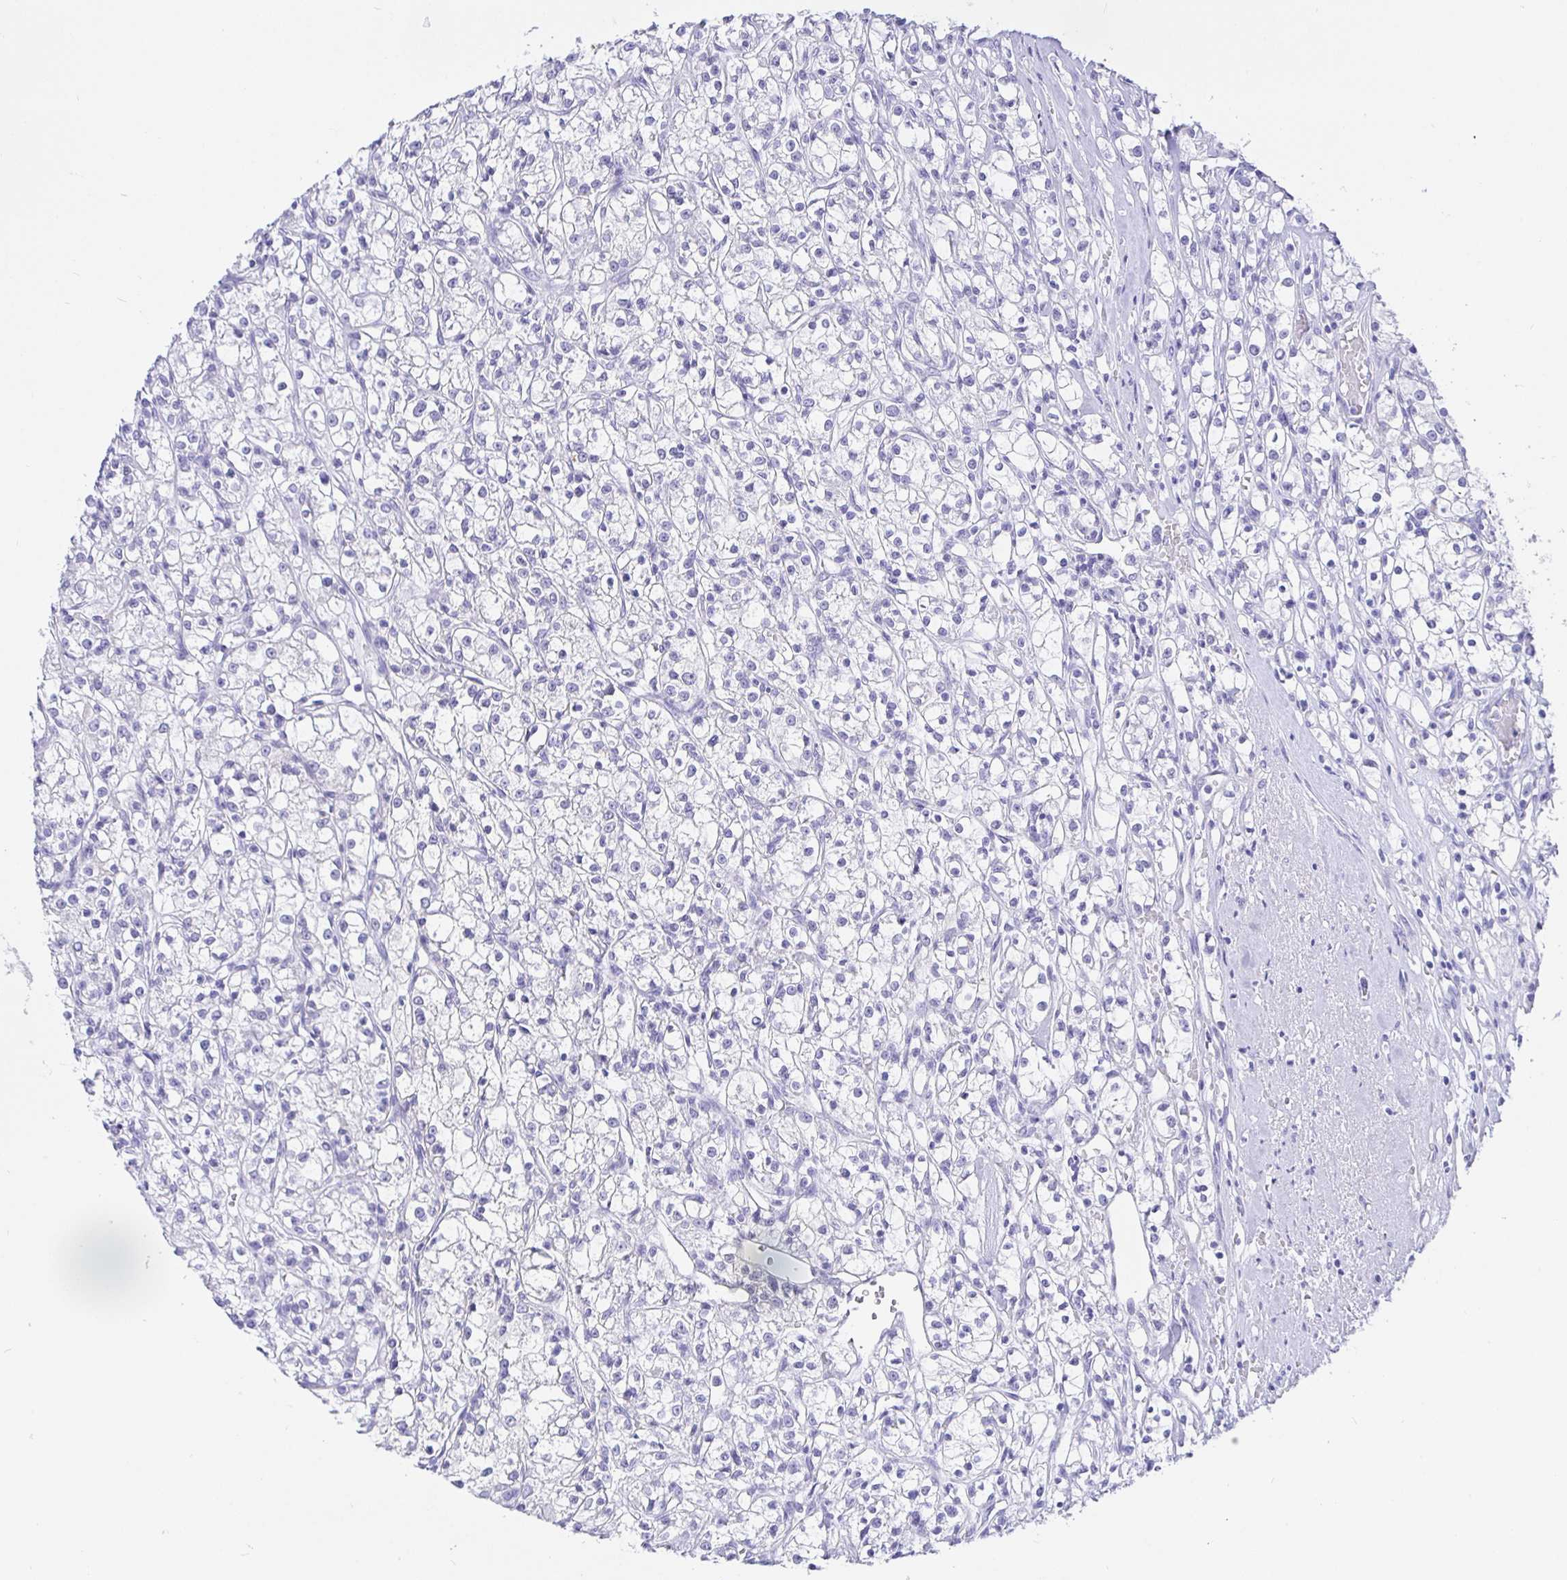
{"staining": {"intensity": "negative", "quantity": "none", "location": "none"}, "tissue": "renal cancer", "cell_type": "Tumor cells", "image_type": "cancer", "snomed": [{"axis": "morphology", "description": "Adenocarcinoma, NOS"}, {"axis": "topography", "description": "Kidney"}], "caption": "This is an IHC histopathology image of renal cancer. There is no expression in tumor cells.", "gene": "EZHIP", "patient": {"sex": "female", "age": 59}}